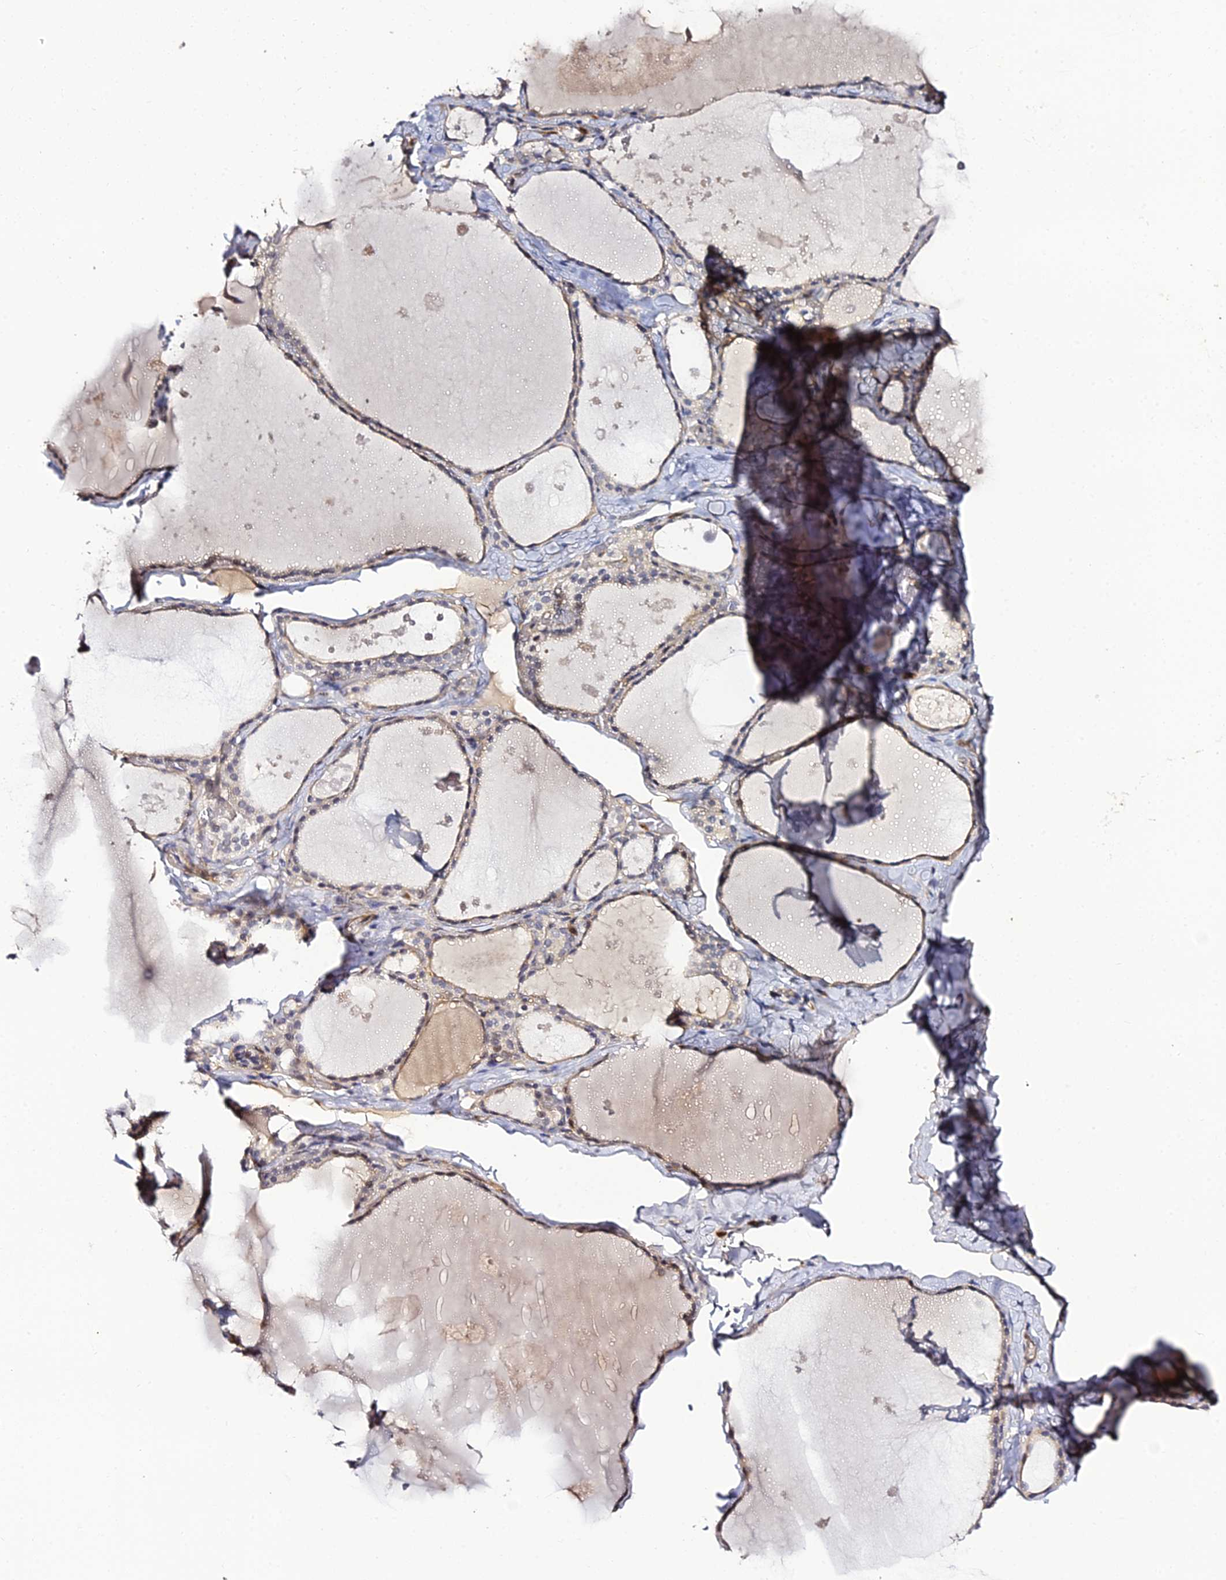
{"staining": {"intensity": "weak", "quantity": "25%-75%", "location": "cytoplasmic/membranous,nuclear"}, "tissue": "thyroid gland", "cell_type": "Glandular cells", "image_type": "normal", "snomed": [{"axis": "morphology", "description": "Normal tissue, NOS"}, {"axis": "topography", "description": "Thyroid gland"}], "caption": "Protein expression analysis of benign thyroid gland displays weak cytoplasmic/membranous,nuclear expression in about 25%-75% of glandular cells. The protein of interest is stained brown, and the nuclei are stained in blue (DAB (3,3'-diaminobenzidine) IHC with brightfield microscopy, high magnification).", "gene": "IL4I1", "patient": {"sex": "male", "age": 56}}